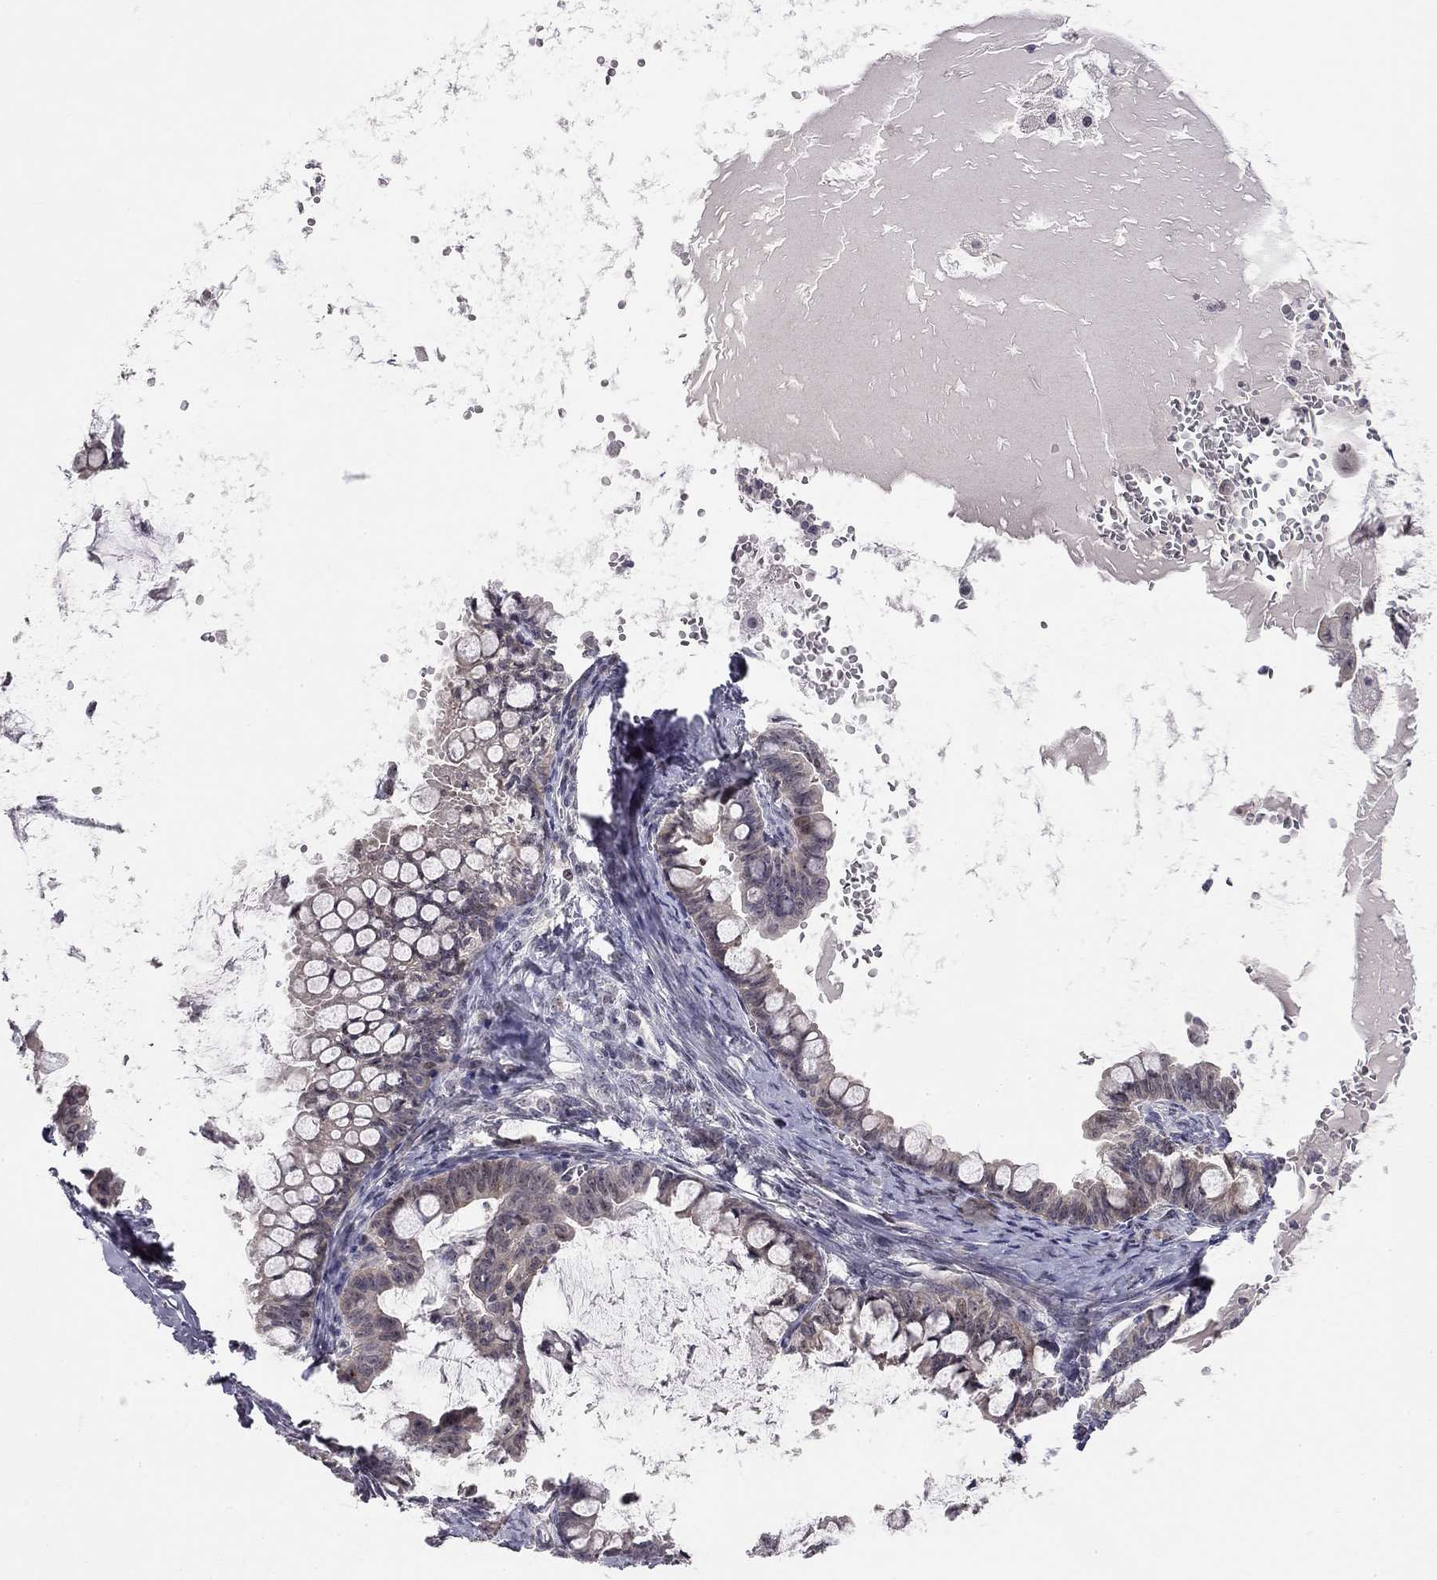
{"staining": {"intensity": "weak", "quantity": "25%-75%", "location": "cytoplasmic/membranous"}, "tissue": "ovarian cancer", "cell_type": "Tumor cells", "image_type": "cancer", "snomed": [{"axis": "morphology", "description": "Cystadenocarcinoma, mucinous, NOS"}, {"axis": "topography", "description": "Ovary"}], "caption": "Immunohistochemistry (IHC) staining of mucinous cystadenocarcinoma (ovarian), which exhibits low levels of weak cytoplasmic/membranous staining in approximately 25%-75% of tumor cells indicating weak cytoplasmic/membranous protein staining. The staining was performed using DAB (3,3'-diaminobenzidine) (brown) for protein detection and nuclei were counterstained in hematoxylin (blue).", "gene": "STXBP6", "patient": {"sex": "female", "age": 63}}